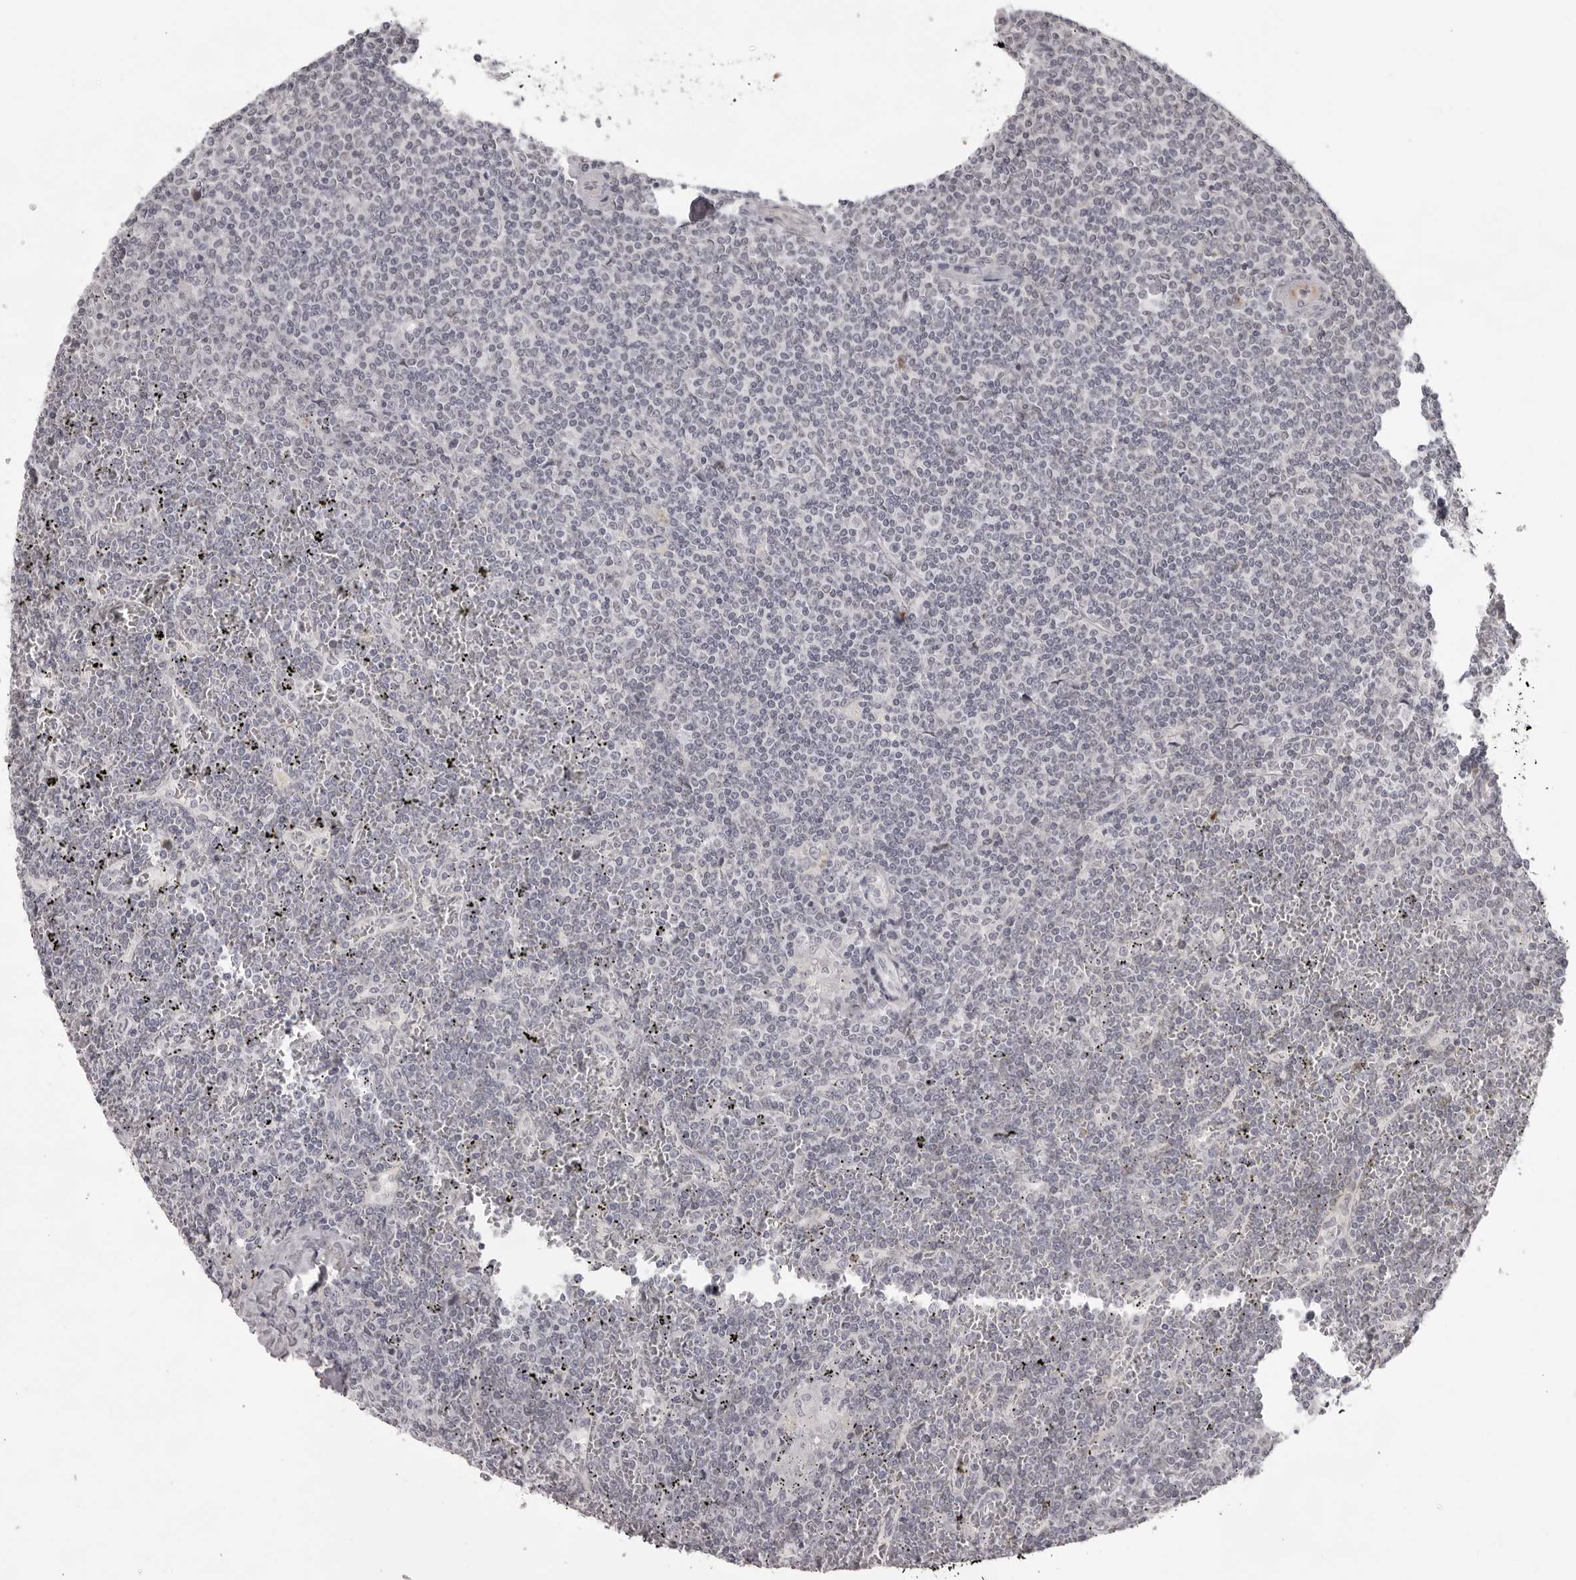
{"staining": {"intensity": "negative", "quantity": "none", "location": "none"}, "tissue": "lymphoma", "cell_type": "Tumor cells", "image_type": "cancer", "snomed": [{"axis": "morphology", "description": "Malignant lymphoma, non-Hodgkin's type, Low grade"}, {"axis": "topography", "description": "Spleen"}], "caption": "Human lymphoma stained for a protein using immunohistochemistry demonstrates no positivity in tumor cells.", "gene": "NUDT18", "patient": {"sex": "female", "age": 19}}